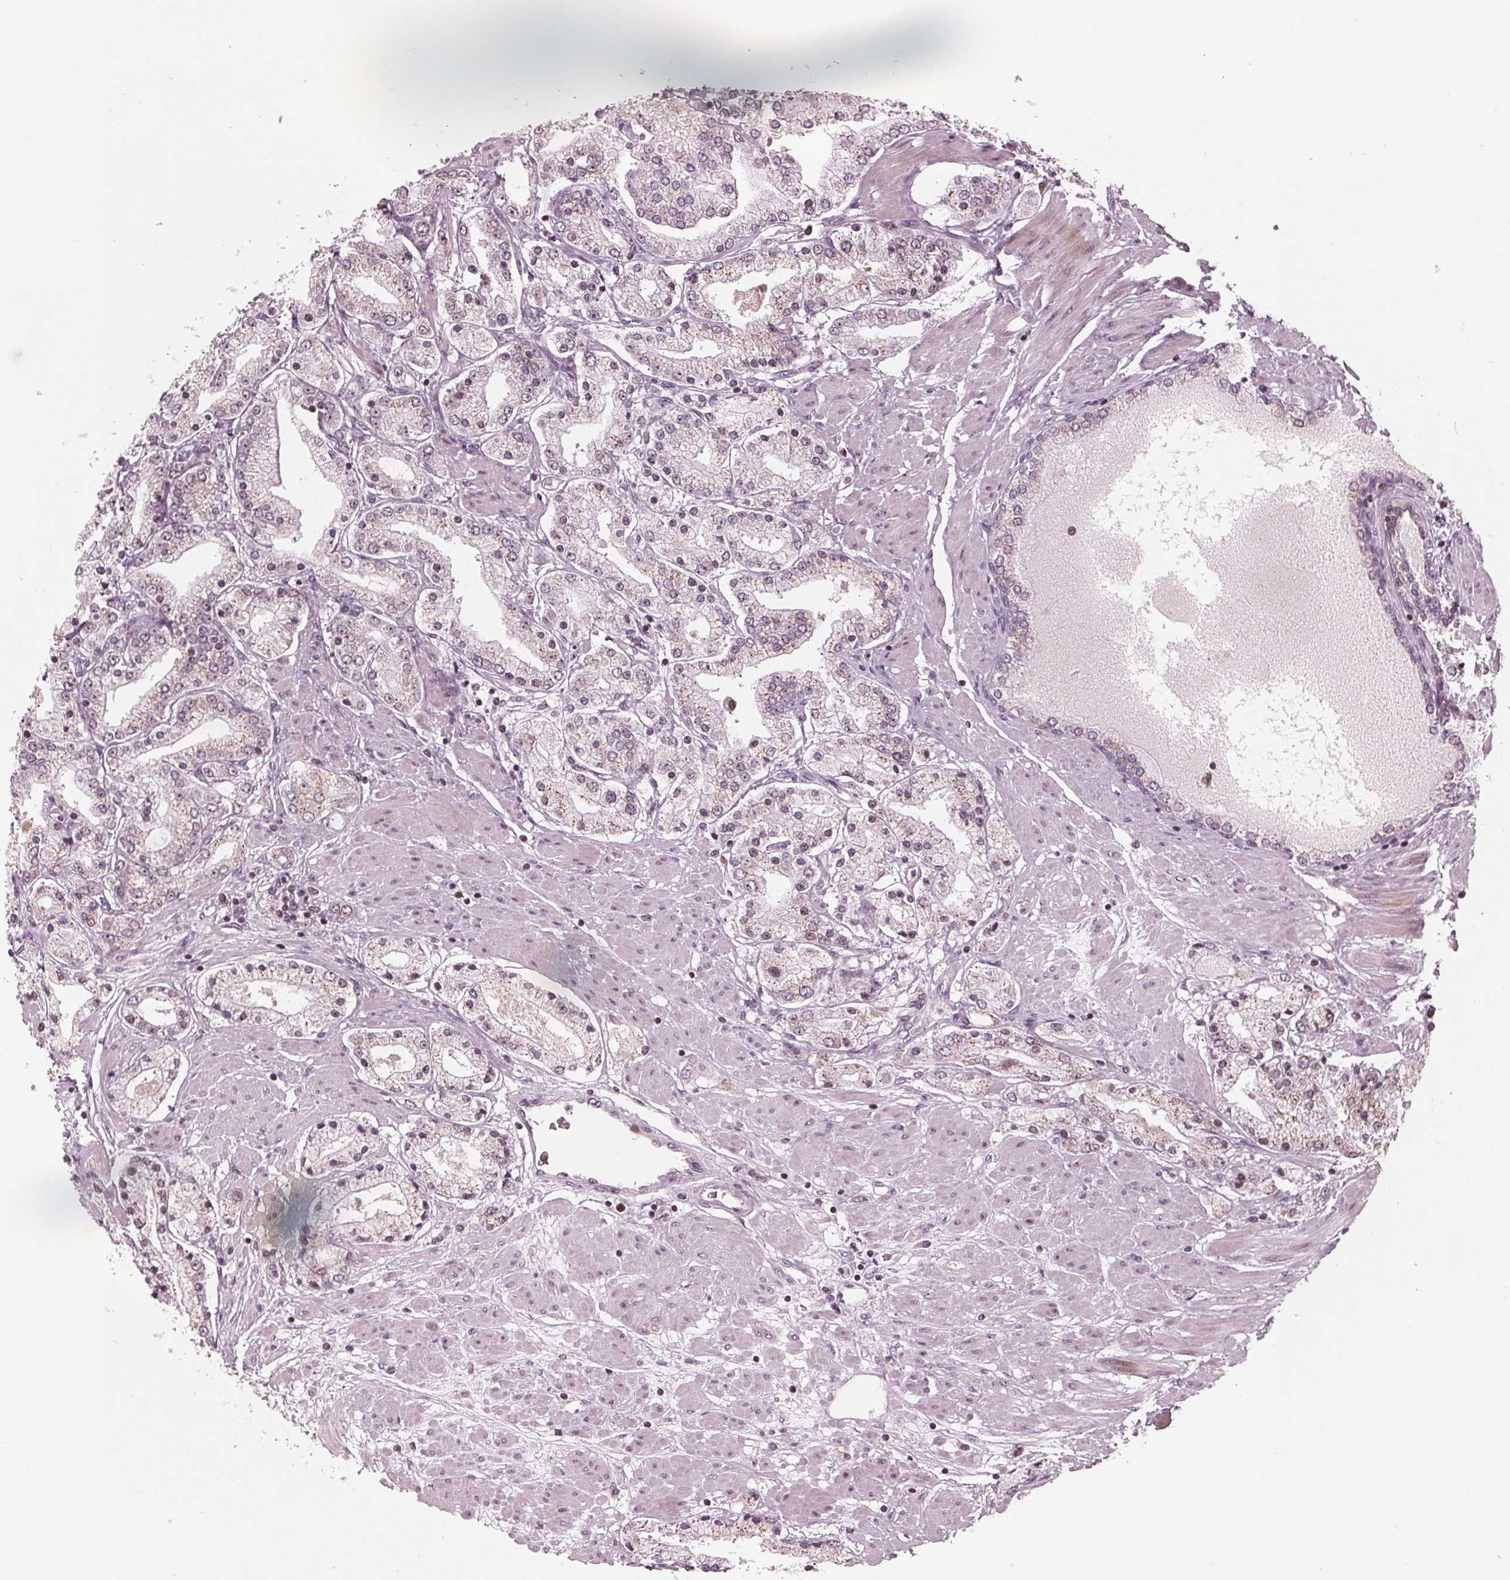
{"staining": {"intensity": "moderate", "quantity": "25%-75%", "location": "cytoplasmic/membranous,nuclear"}, "tissue": "prostate cancer", "cell_type": "Tumor cells", "image_type": "cancer", "snomed": [{"axis": "morphology", "description": "Adenocarcinoma, High grade"}, {"axis": "topography", "description": "Prostate"}], "caption": "Brown immunohistochemical staining in prostate cancer reveals moderate cytoplasmic/membranous and nuclear positivity in about 25%-75% of tumor cells.", "gene": "NUP210", "patient": {"sex": "male", "age": 67}}